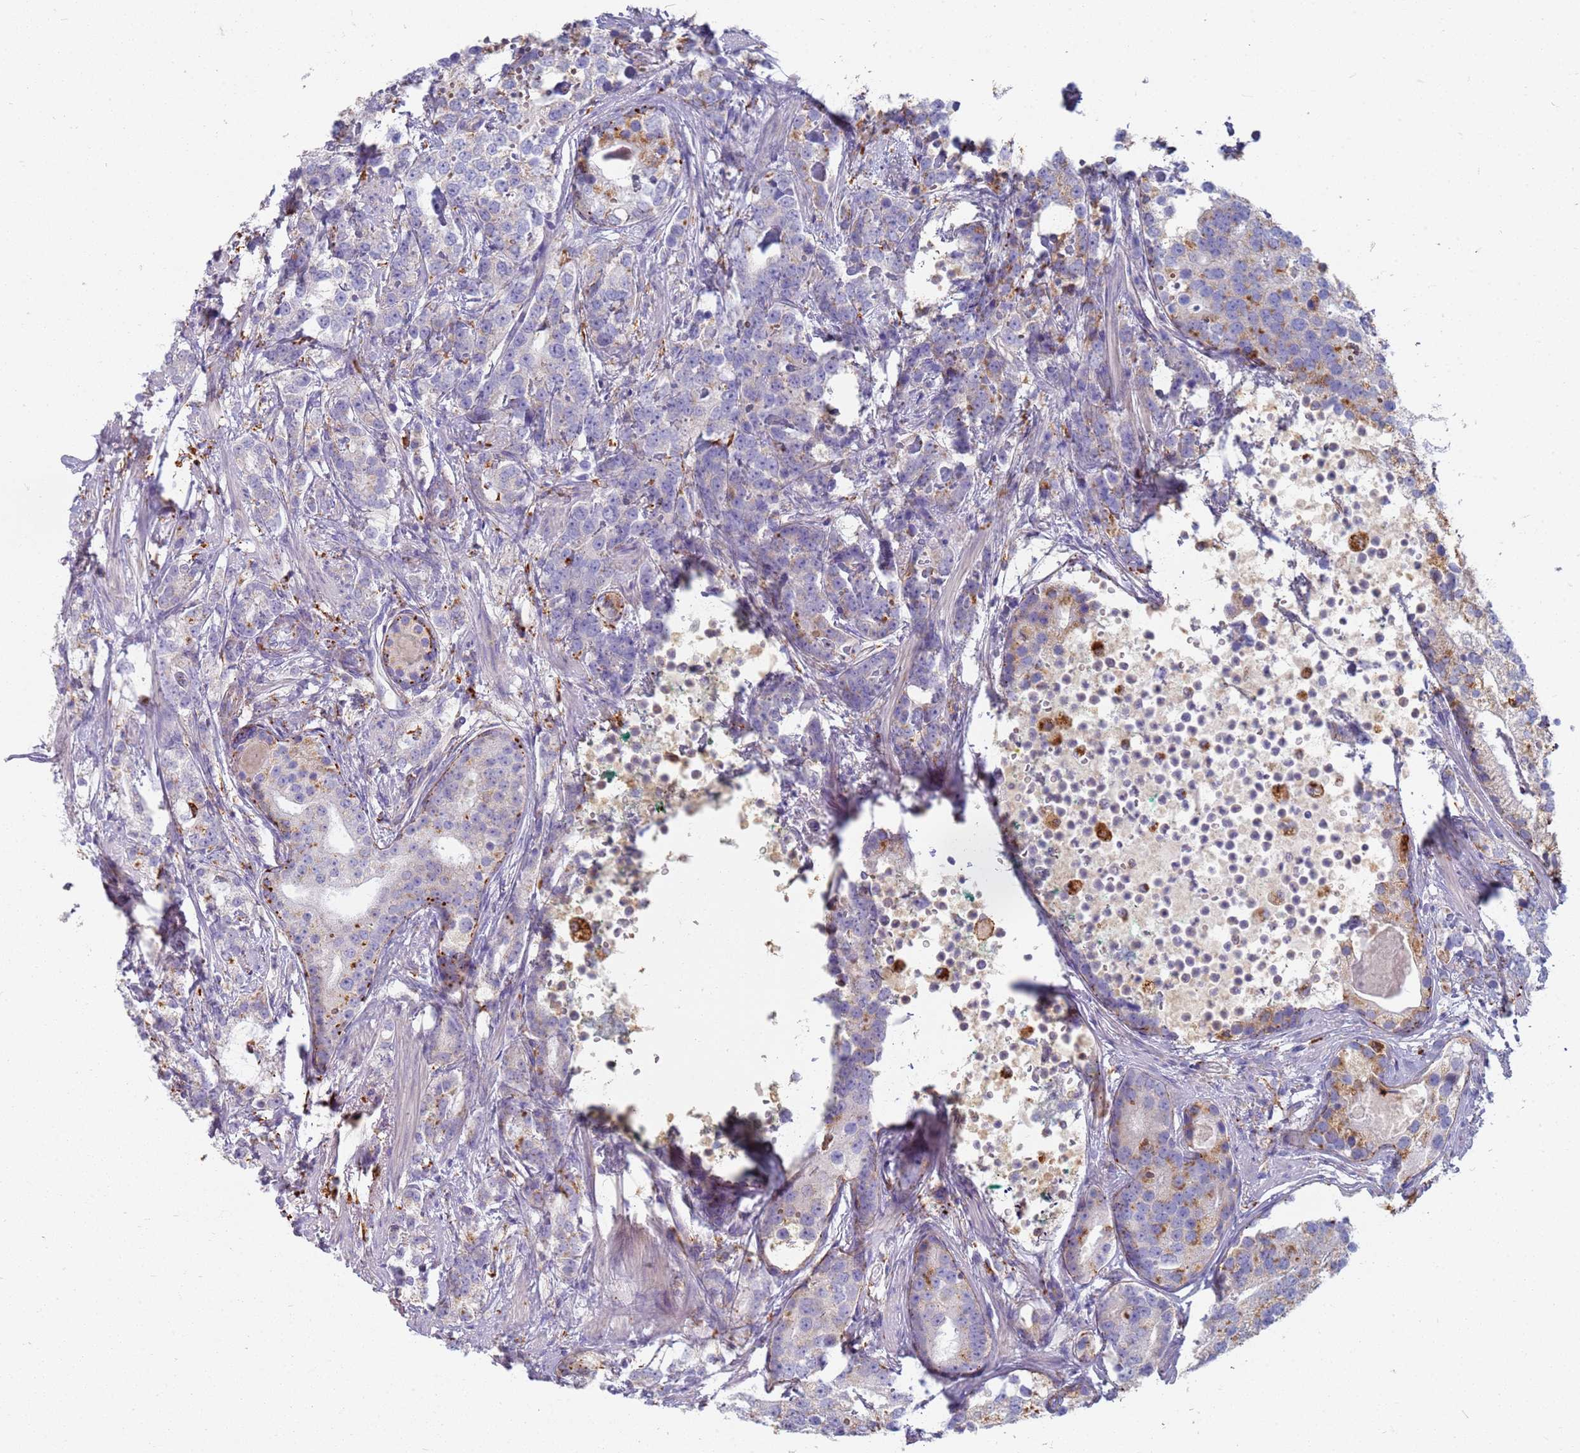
{"staining": {"intensity": "weak", "quantity": "<25%", "location": "cytoplasmic/membranous"}, "tissue": "prostate cancer", "cell_type": "Tumor cells", "image_type": "cancer", "snomed": [{"axis": "morphology", "description": "Adenocarcinoma, High grade"}, {"axis": "topography", "description": "Prostate"}], "caption": "Tumor cells are negative for protein expression in human prostate cancer (high-grade adenocarcinoma).", "gene": "TMEM229B", "patient": {"sex": "male", "age": 69}}